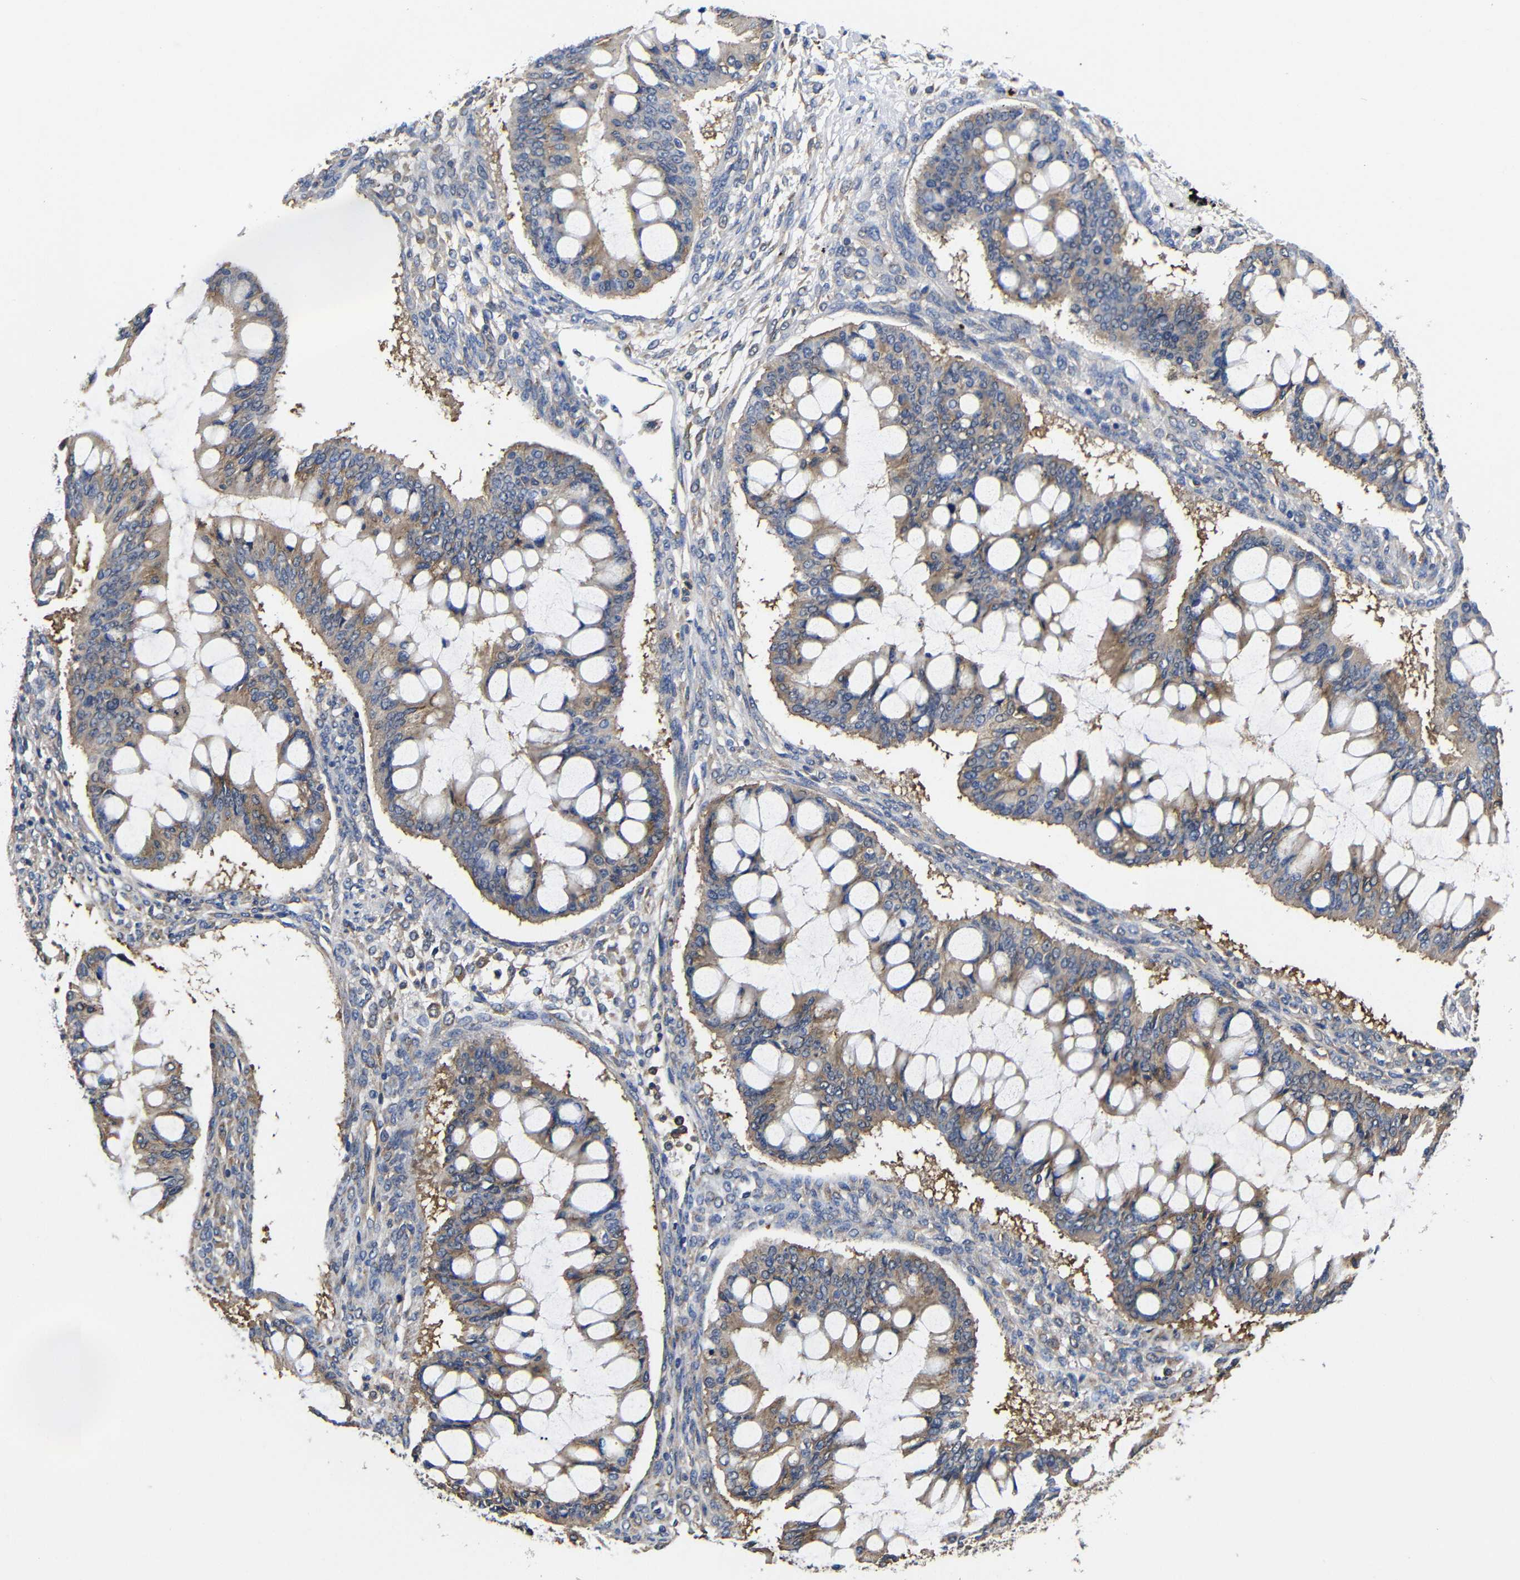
{"staining": {"intensity": "weak", "quantity": ">75%", "location": "cytoplasmic/membranous"}, "tissue": "ovarian cancer", "cell_type": "Tumor cells", "image_type": "cancer", "snomed": [{"axis": "morphology", "description": "Cystadenocarcinoma, mucinous, NOS"}, {"axis": "topography", "description": "Ovary"}], "caption": "High-magnification brightfield microscopy of ovarian cancer stained with DAB (3,3'-diaminobenzidine) (brown) and counterstained with hematoxylin (blue). tumor cells exhibit weak cytoplasmic/membranous expression is present in approximately>75% of cells. The staining was performed using DAB (3,3'-diaminobenzidine), with brown indicating positive protein expression. Nuclei are stained blue with hematoxylin.", "gene": "LRRCC1", "patient": {"sex": "female", "age": 73}}